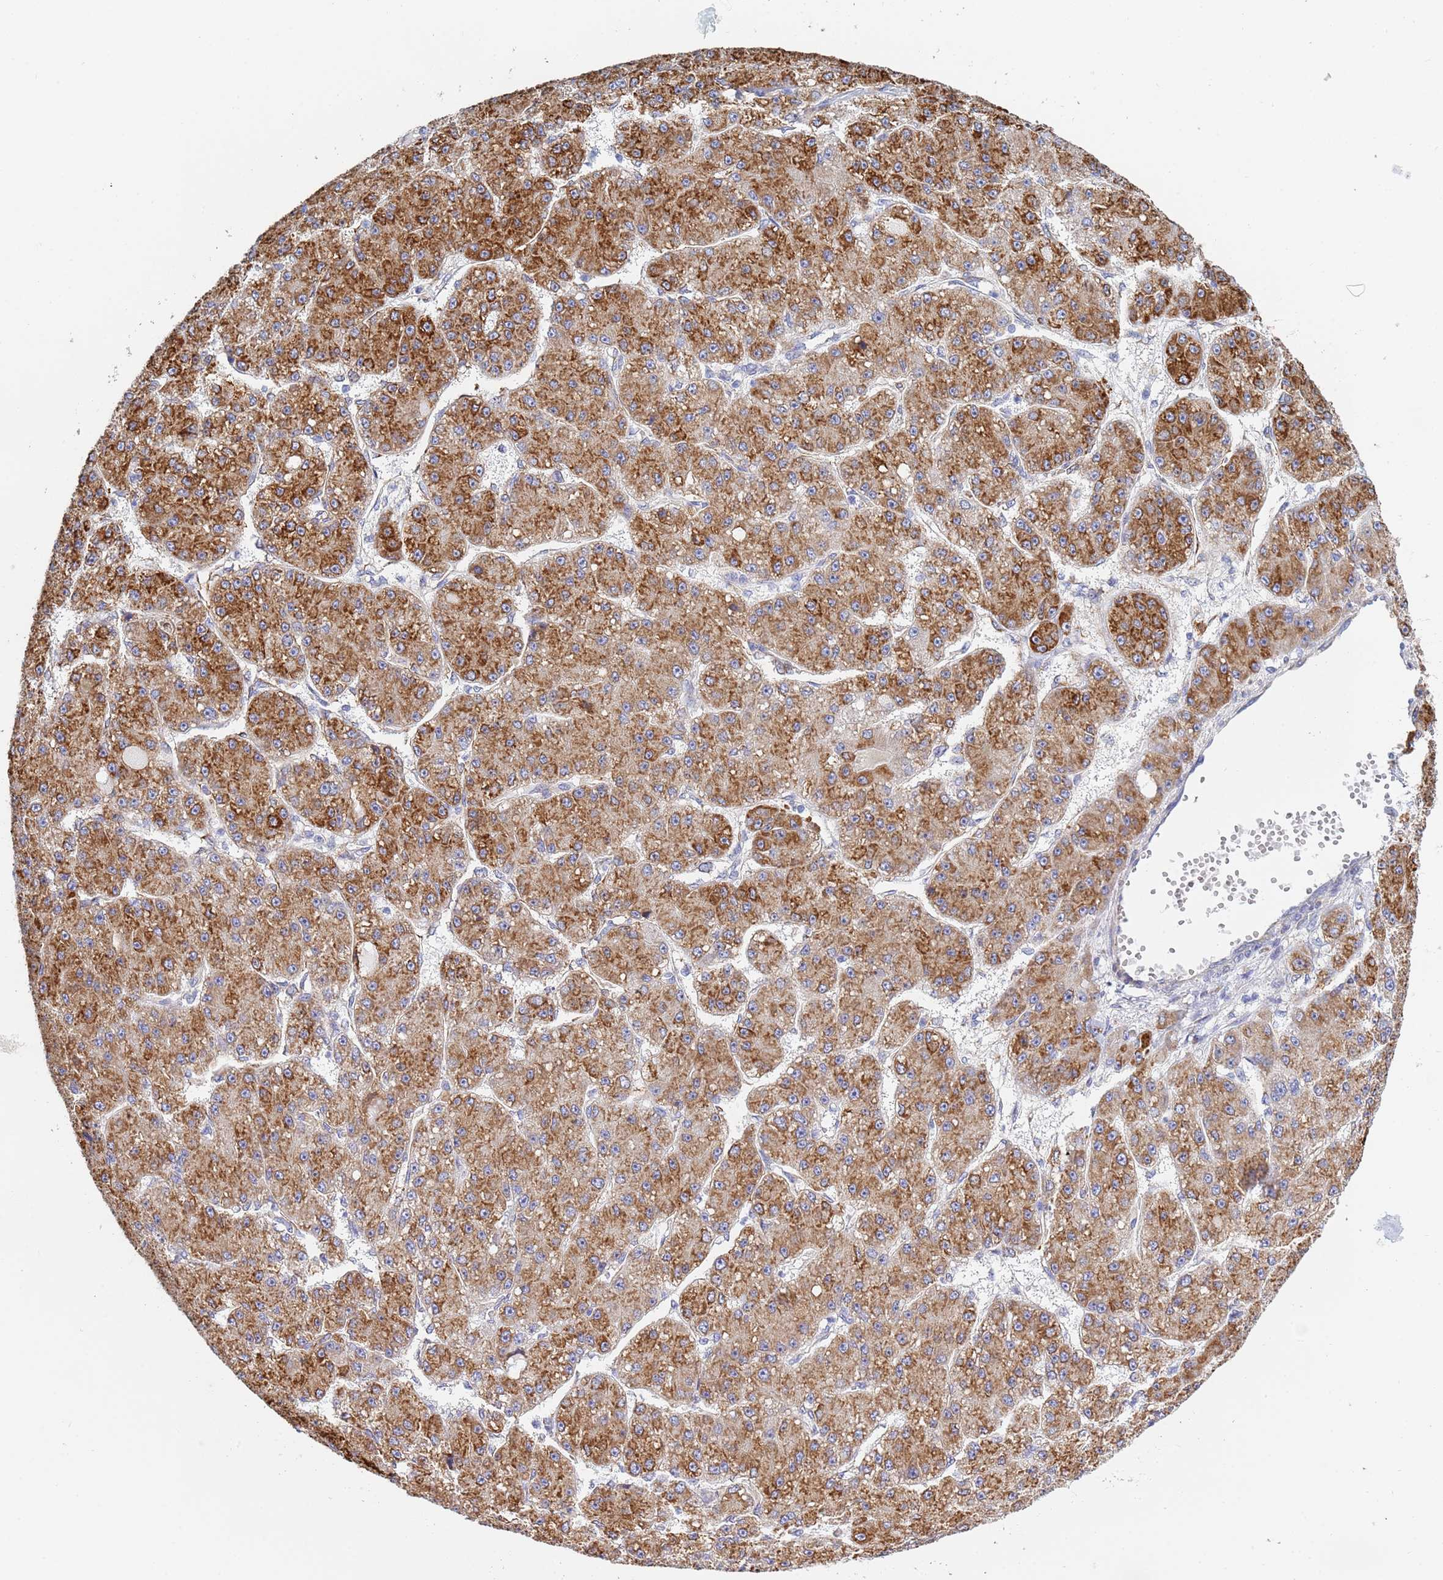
{"staining": {"intensity": "moderate", "quantity": ">75%", "location": "cytoplasmic/membranous"}, "tissue": "liver cancer", "cell_type": "Tumor cells", "image_type": "cancer", "snomed": [{"axis": "morphology", "description": "Carcinoma, Hepatocellular, NOS"}, {"axis": "topography", "description": "Liver"}], "caption": "Liver hepatocellular carcinoma tissue displays moderate cytoplasmic/membranous staining in approximately >75% of tumor cells", "gene": "GDAP2", "patient": {"sex": "male", "age": 67}}